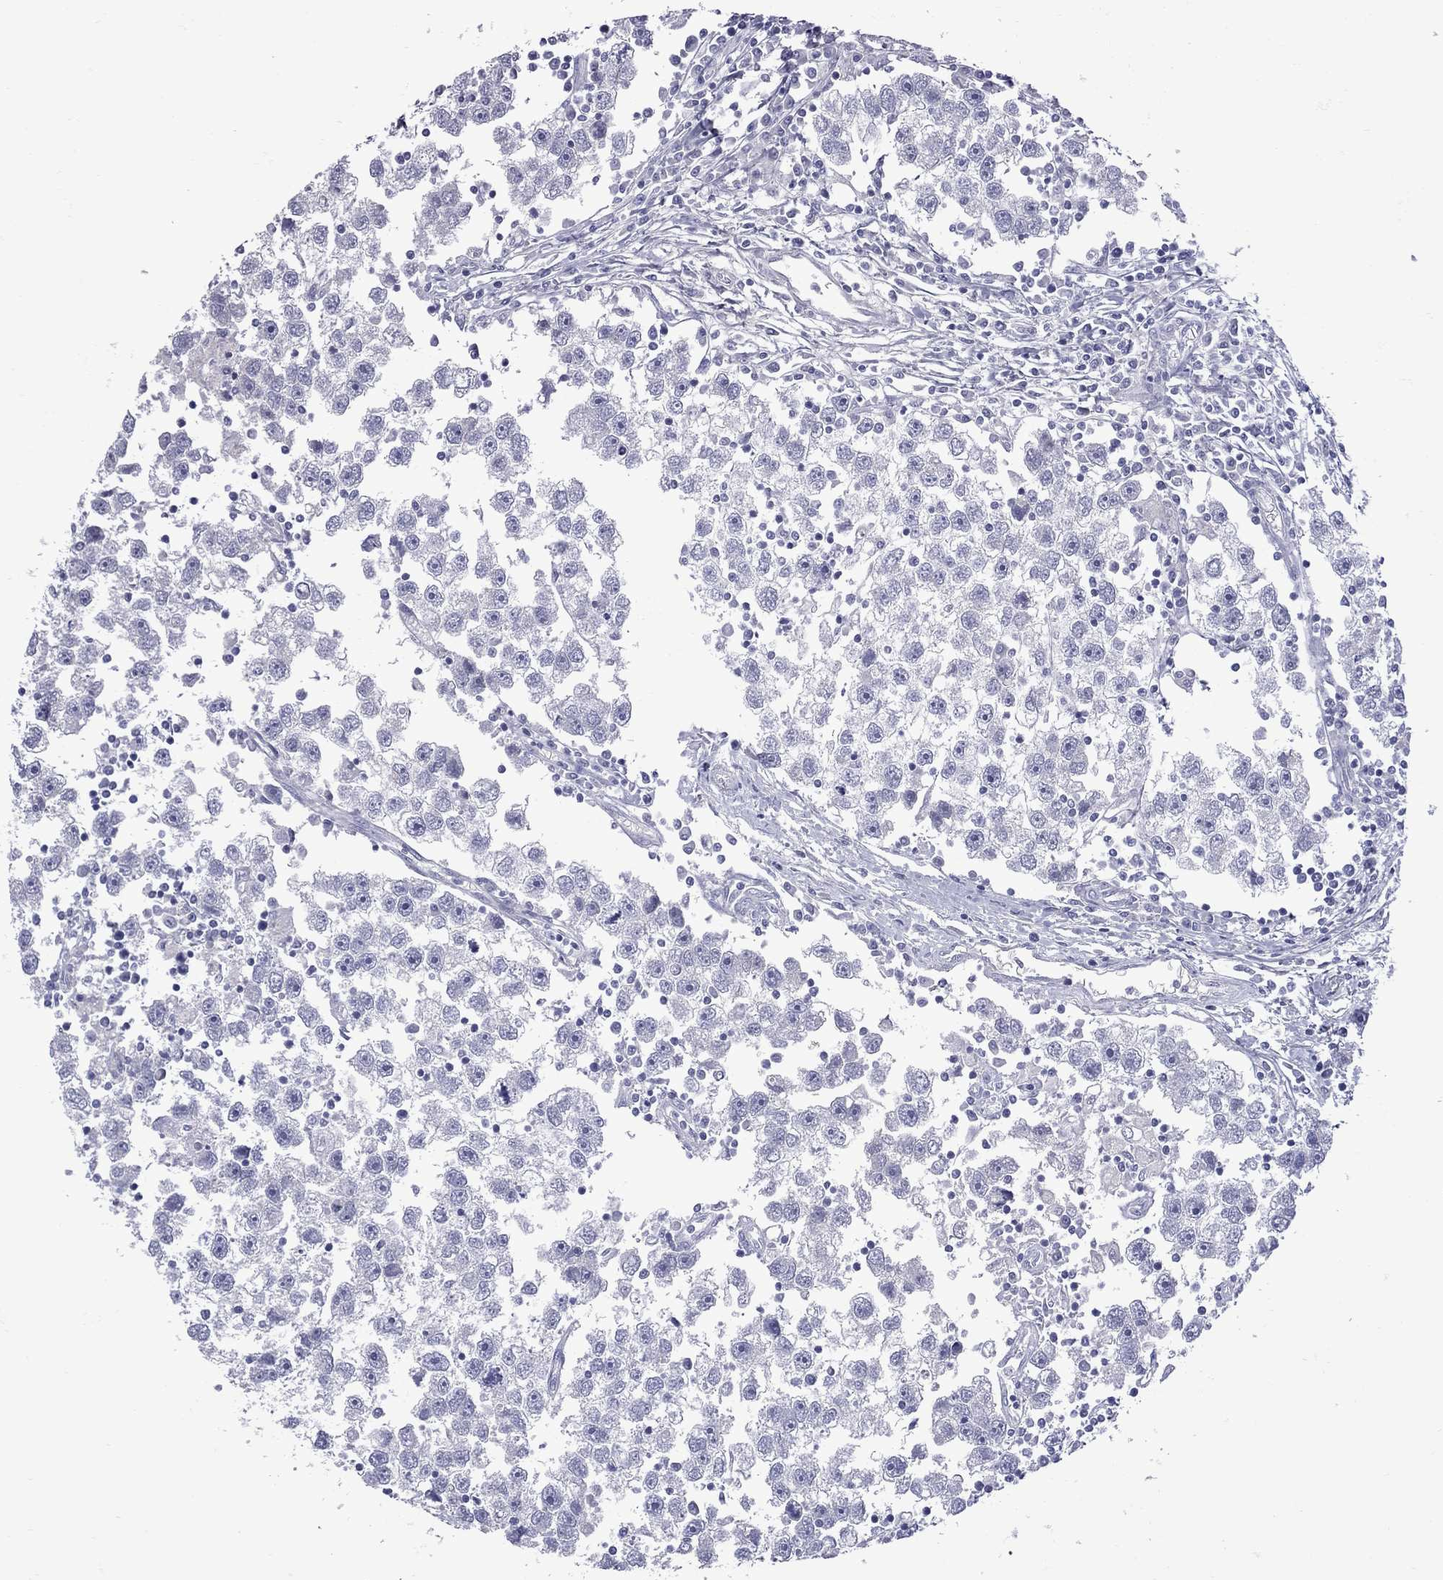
{"staining": {"intensity": "negative", "quantity": "none", "location": "none"}, "tissue": "testis cancer", "cell_type": "Tumor cells", "image_type": "cancer", "snomed": [{"axis": "morphology", "description": "Seminoma, NOS"}, {"axis": "topography", "description": "Testis"}], "caption": "Tumor cells show no significant protein positivity in seminoma (testis).", "gene": "EPPIN", "patient": {"sex": "male", "age": 30}}